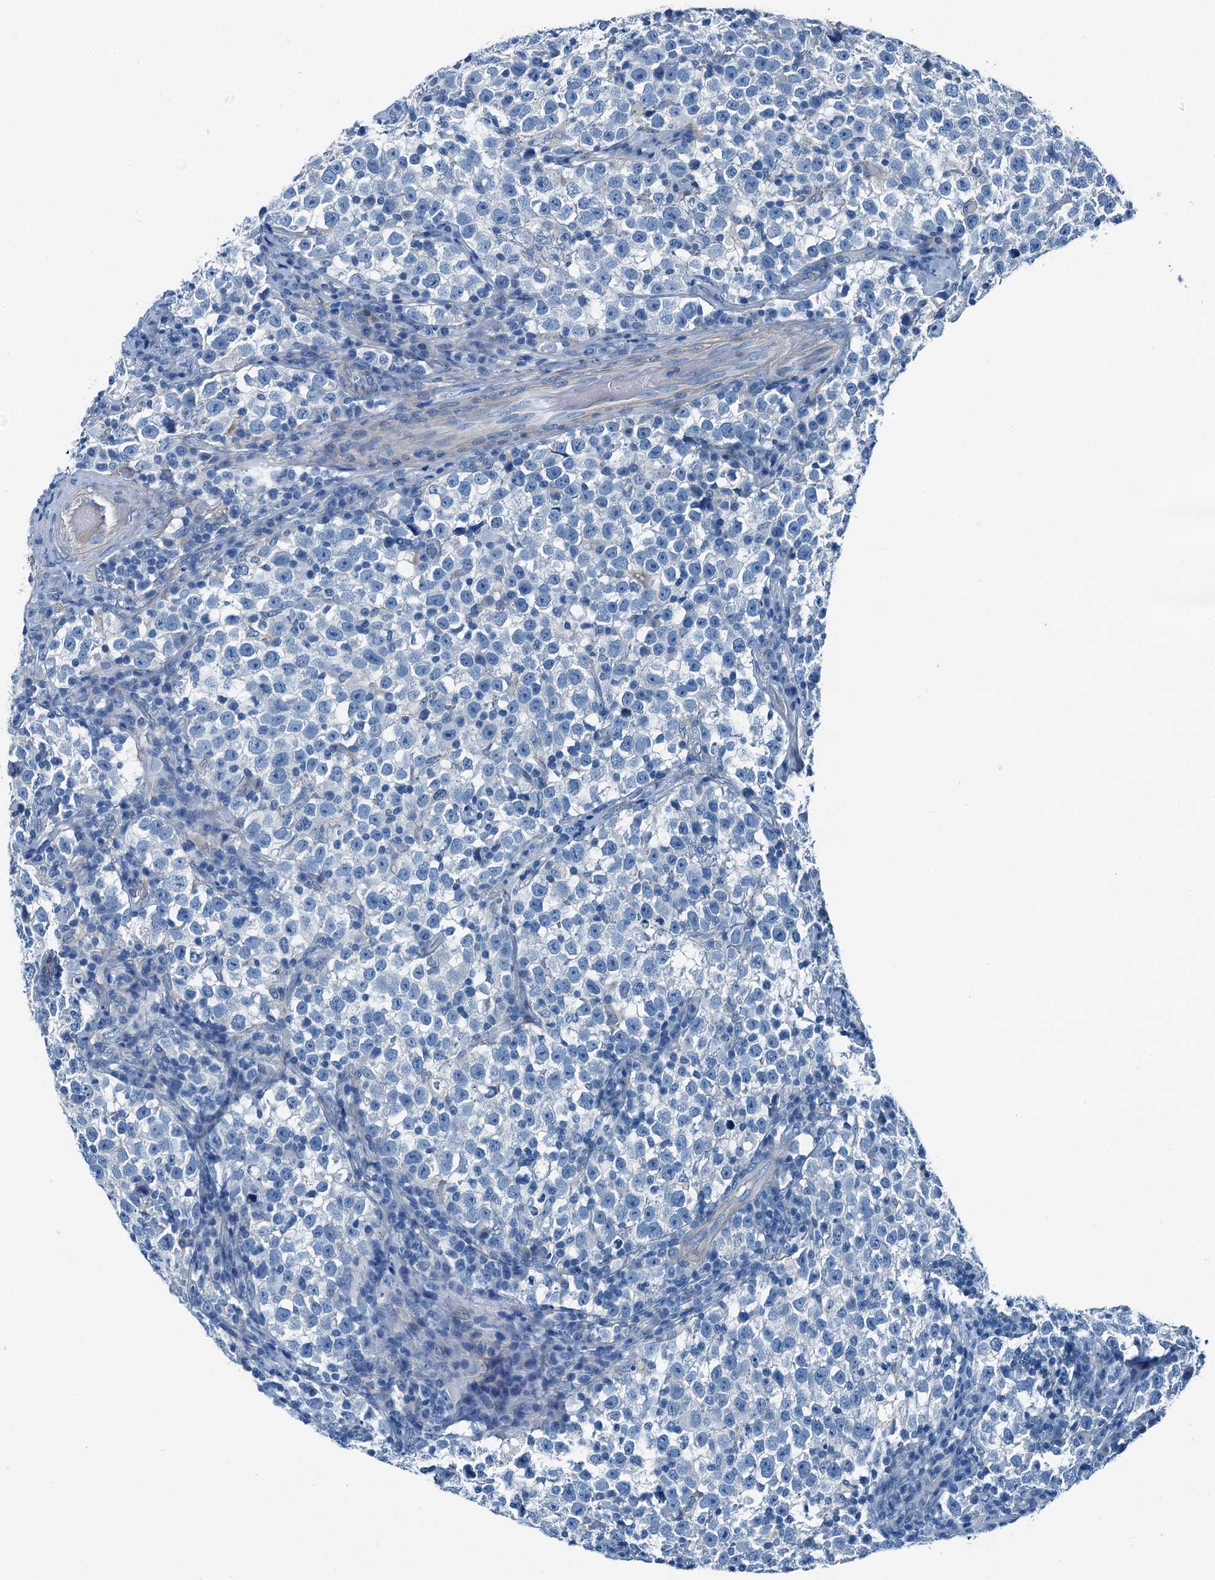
{"staining": {"intensity": "negative", "quantity": "none", "location": "none"}, "tissue": "testis cancer", "cell_type": "Tumor cells", "image_type": "cancer", "snomed": [{"axis": "morphology", "description": "Normal tissue, NOS"}, {"axis": "morphology", "description": "Seminoma, NOS"}, {"axis": "topography", "description": "Testis"}], "caption": "Immunohistochemical staining of seminoma (testis) exhibits no significant expression in tumor cells.", "gene": "RAB3IL1", "patient": {"sex": "male", "age": 43}}